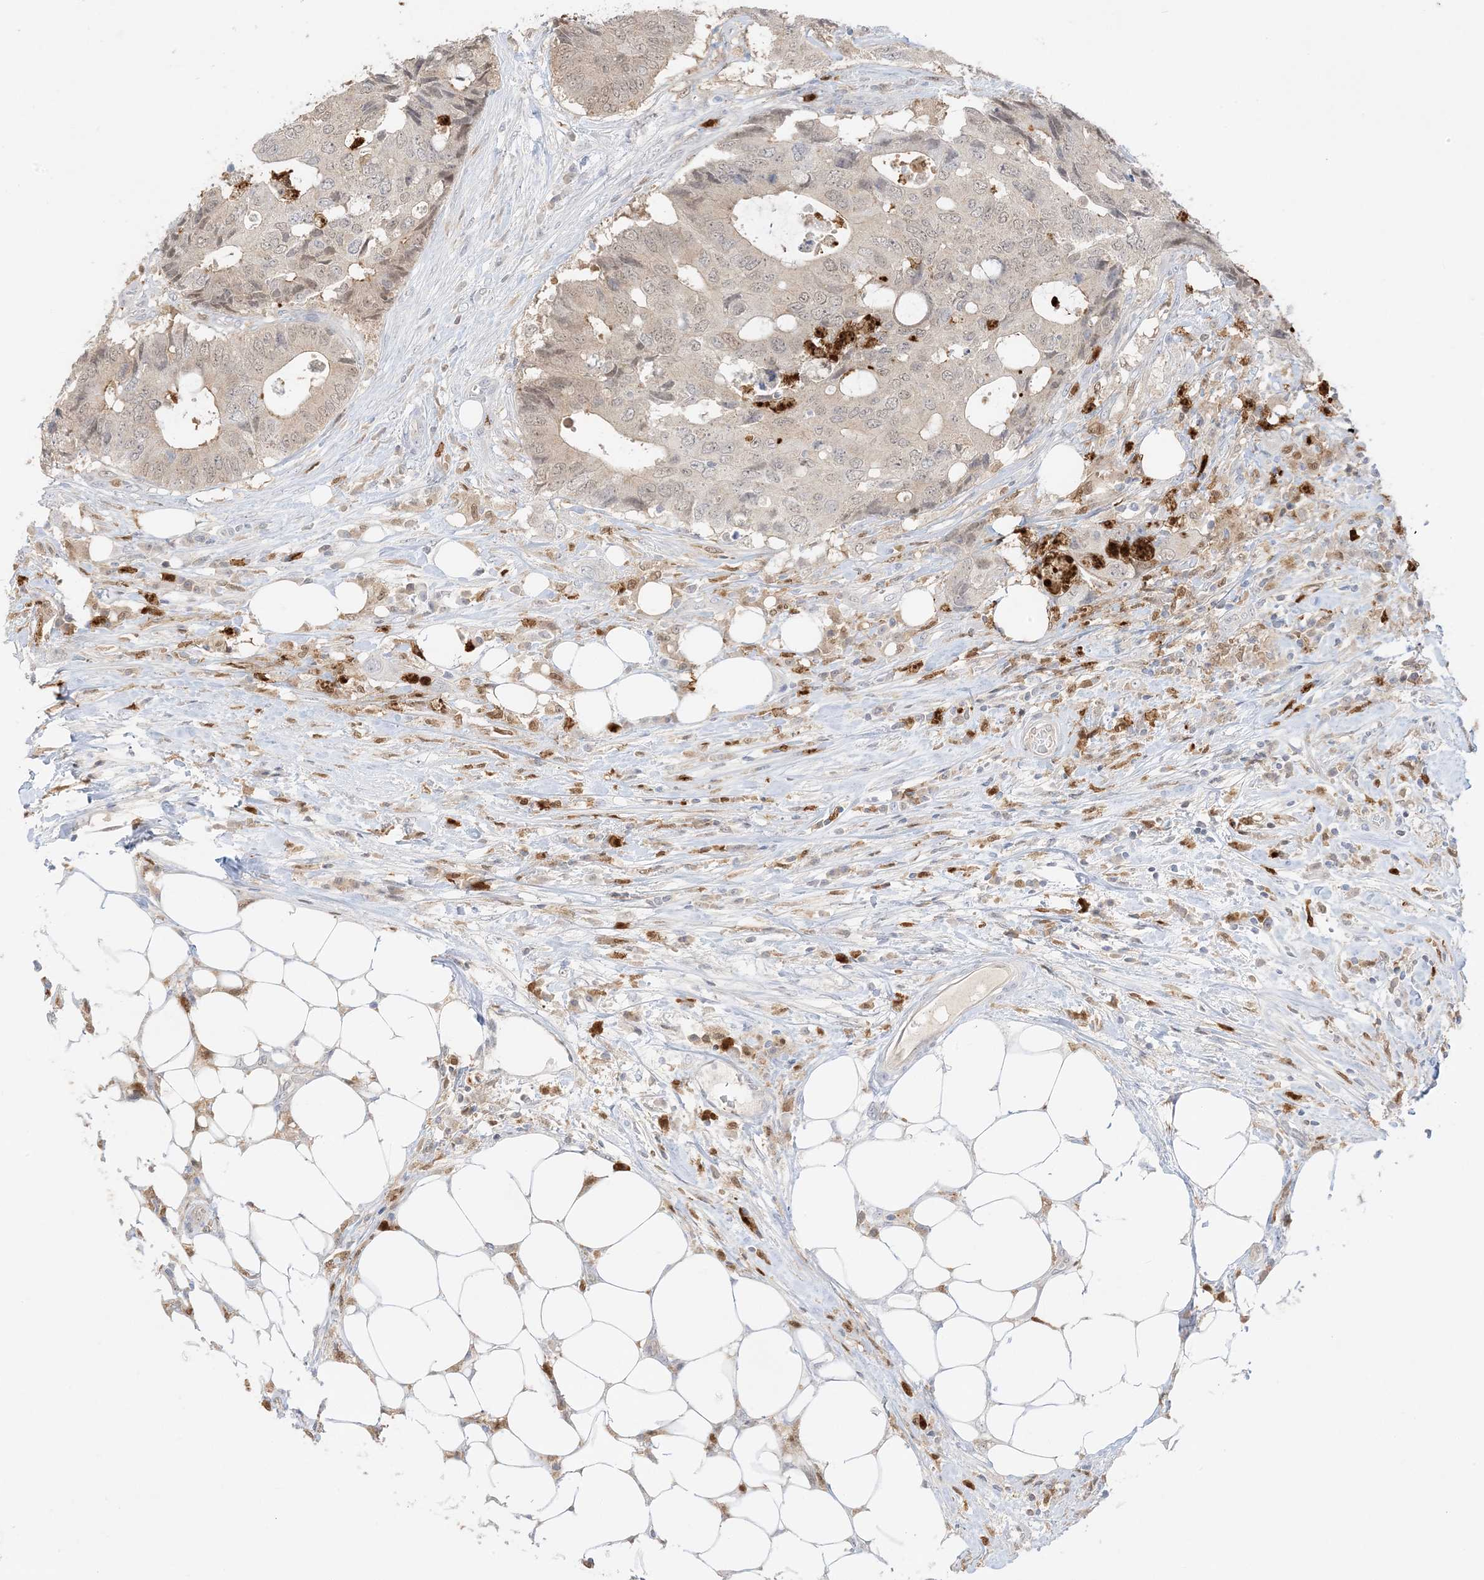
{"staining": {"intensity": "weak", "quantity": "<25%", "location": "nuclear"}, "tissue": "colorectal cancer", "cell_type": "Tumor cells", "image_type": "cancer", "snomed": [{"axis": "morphology", "description": "Adenocarcinoma, NOS"}, {"axis": "topography", "description": "Colon"}], "caption": "Immunohistochemistry (IHC) of human colorectal cancer reveals no staining in tumor cells.", "gene": "GCA", "patient": {"sex": "male", "age": 71}}